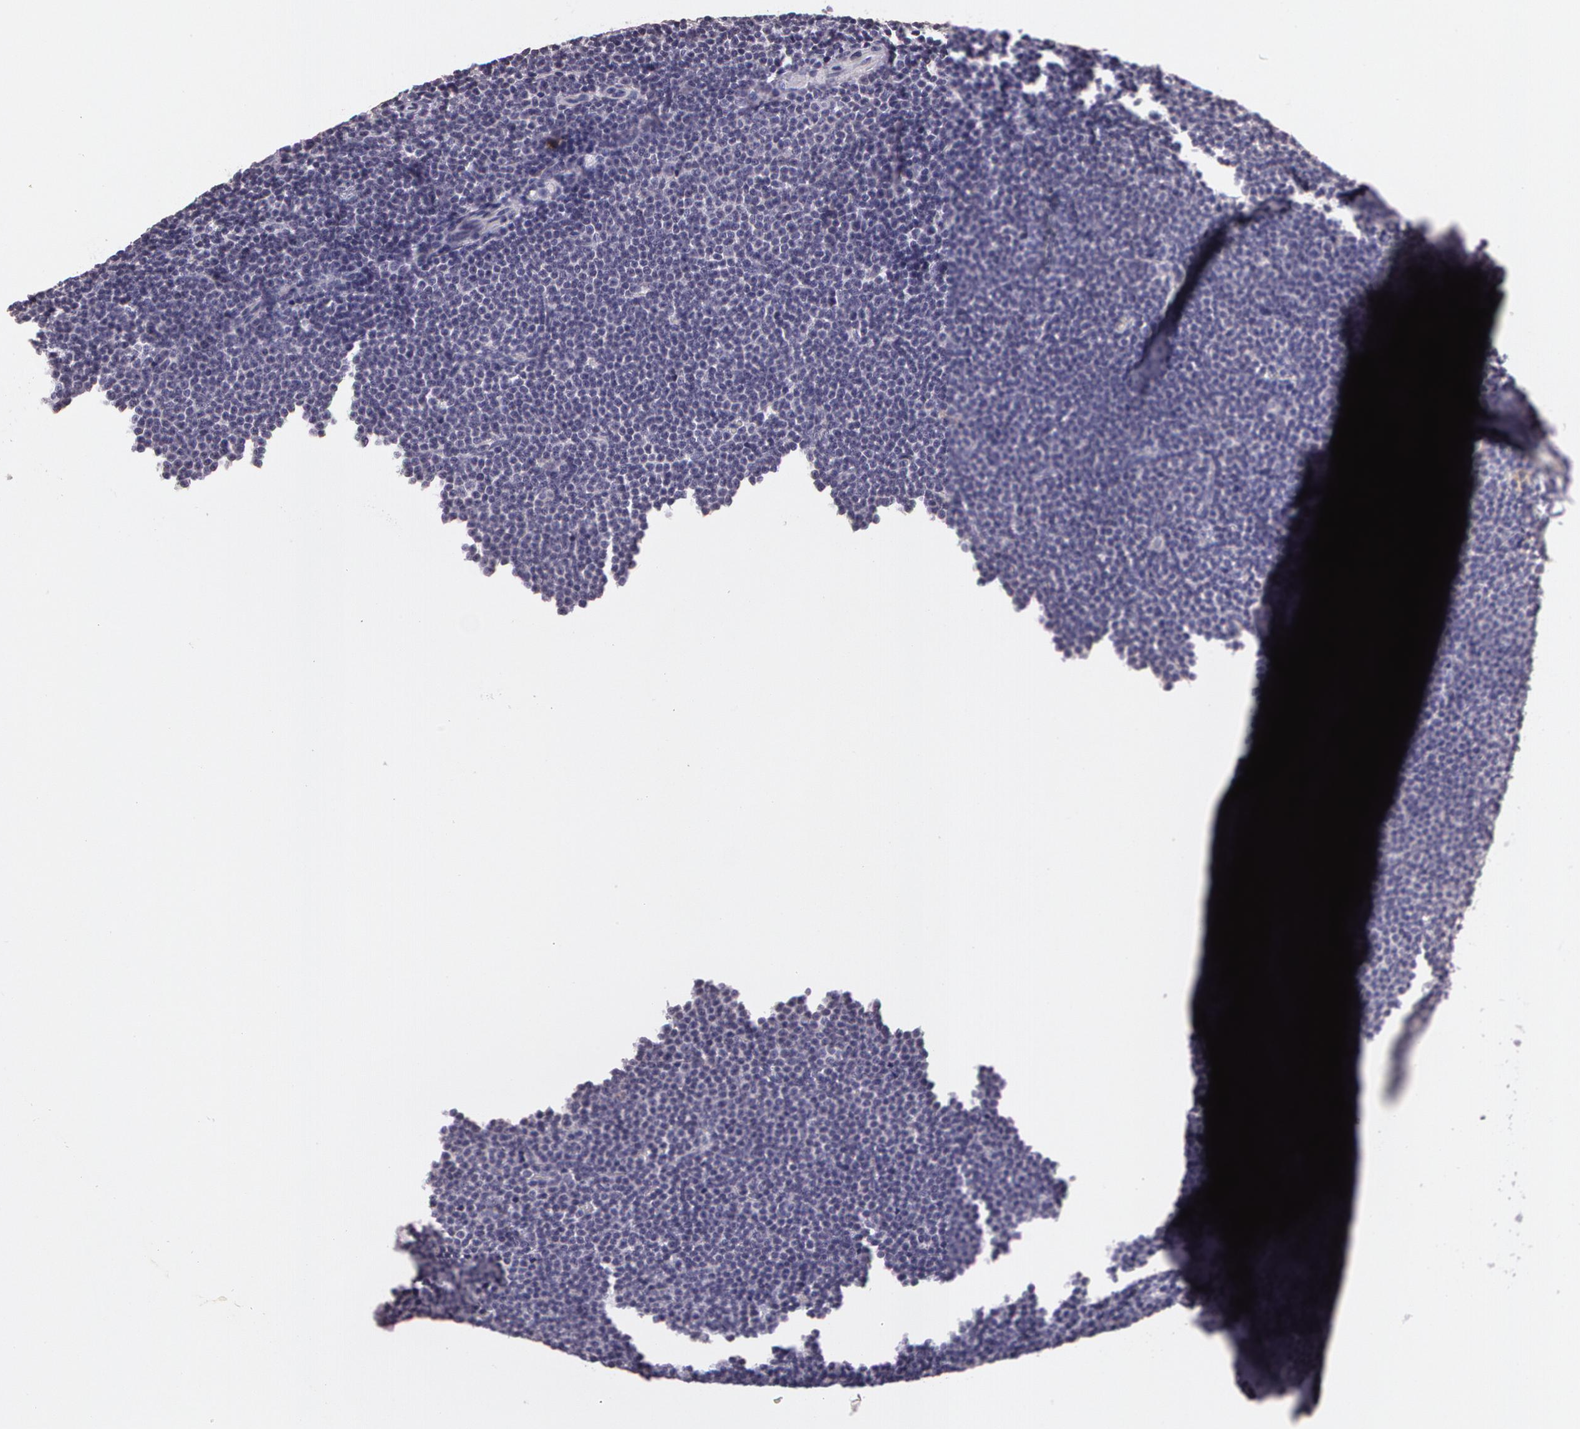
{"staining": {"intensity": "negative", "quantity": "none", "location": "none"}, "tissue": "lymphoma", "cell_type": "Tumor cells", "image_type": "cancer", "snomed": [{"axis": "morphology", "description": "Malignant lymphoma, non-Hodgkin's type, Low grade"}, {"axis": "topography", "description": "Lymph node"}], "caption": "Malignant lymphoma, non-Hodgkin's type (low-grade) was stained to show a protein in brown. There is no significant positivity in tumor cells. (Brightfield microscopy of DAB (3,3'-diaminobenzidine) IHC at high magnification).", "gene": "G2E3", "patient": {"sex": "female", "age": 69}}